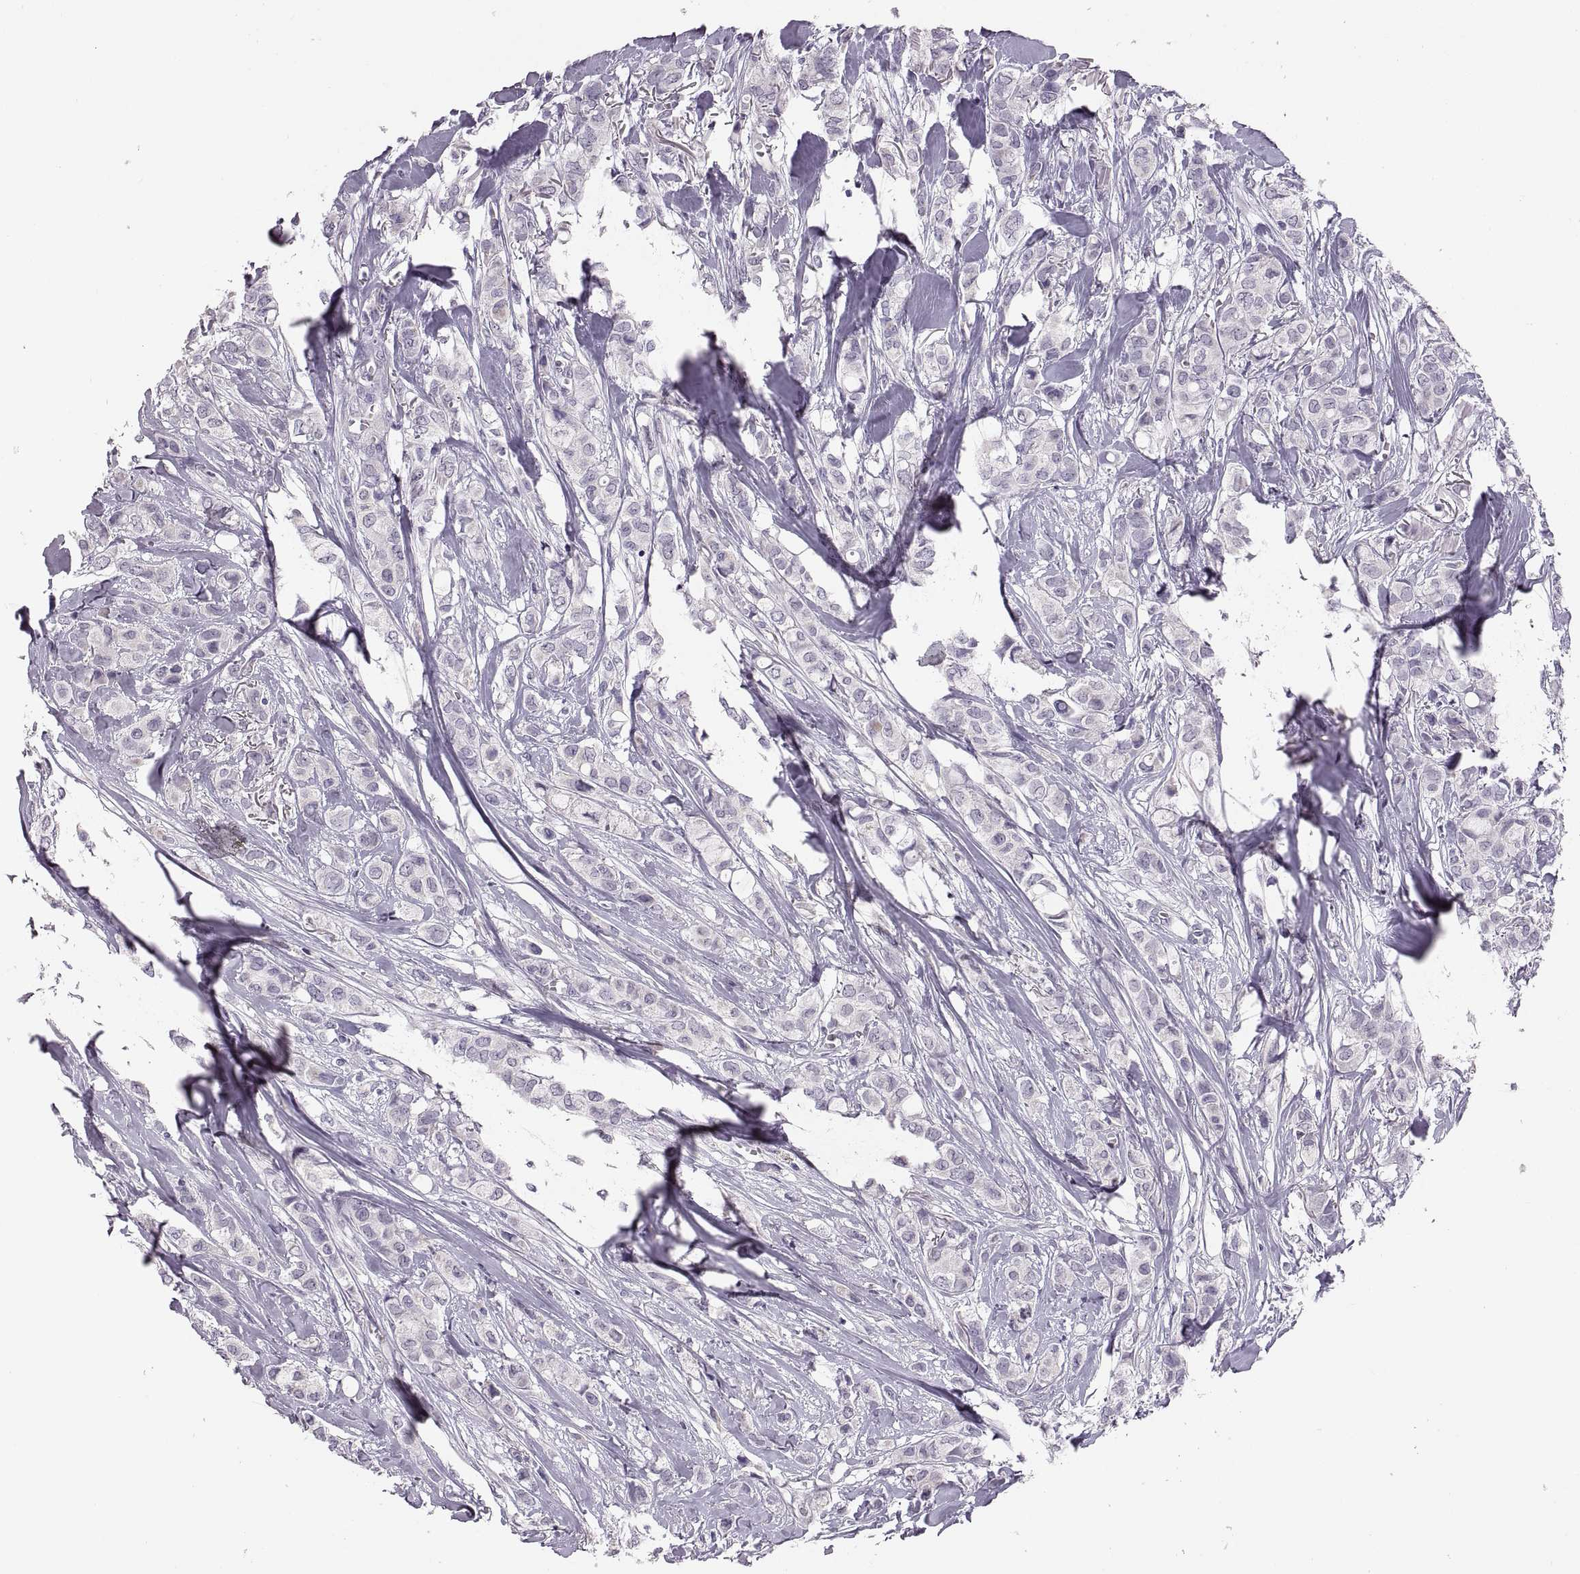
{"staining": {"intensity": "negative", "quantity": "none", "location": "none"}, "tissue": "breast cancer", "cell_type": "Tumor cells", "image_type": "cancer", "snomed": [{"axis": "morphology", "description": "Duct carcinoma"}, {"axis": "topography", "description": "Breast"}], "caption": "This is an immunohistochemistry image of invasive ductal carcinoma (breast). There is no staining in tumor cells.", "gene": "ADH6", "patient": {"sex": "female", "age": 85}}